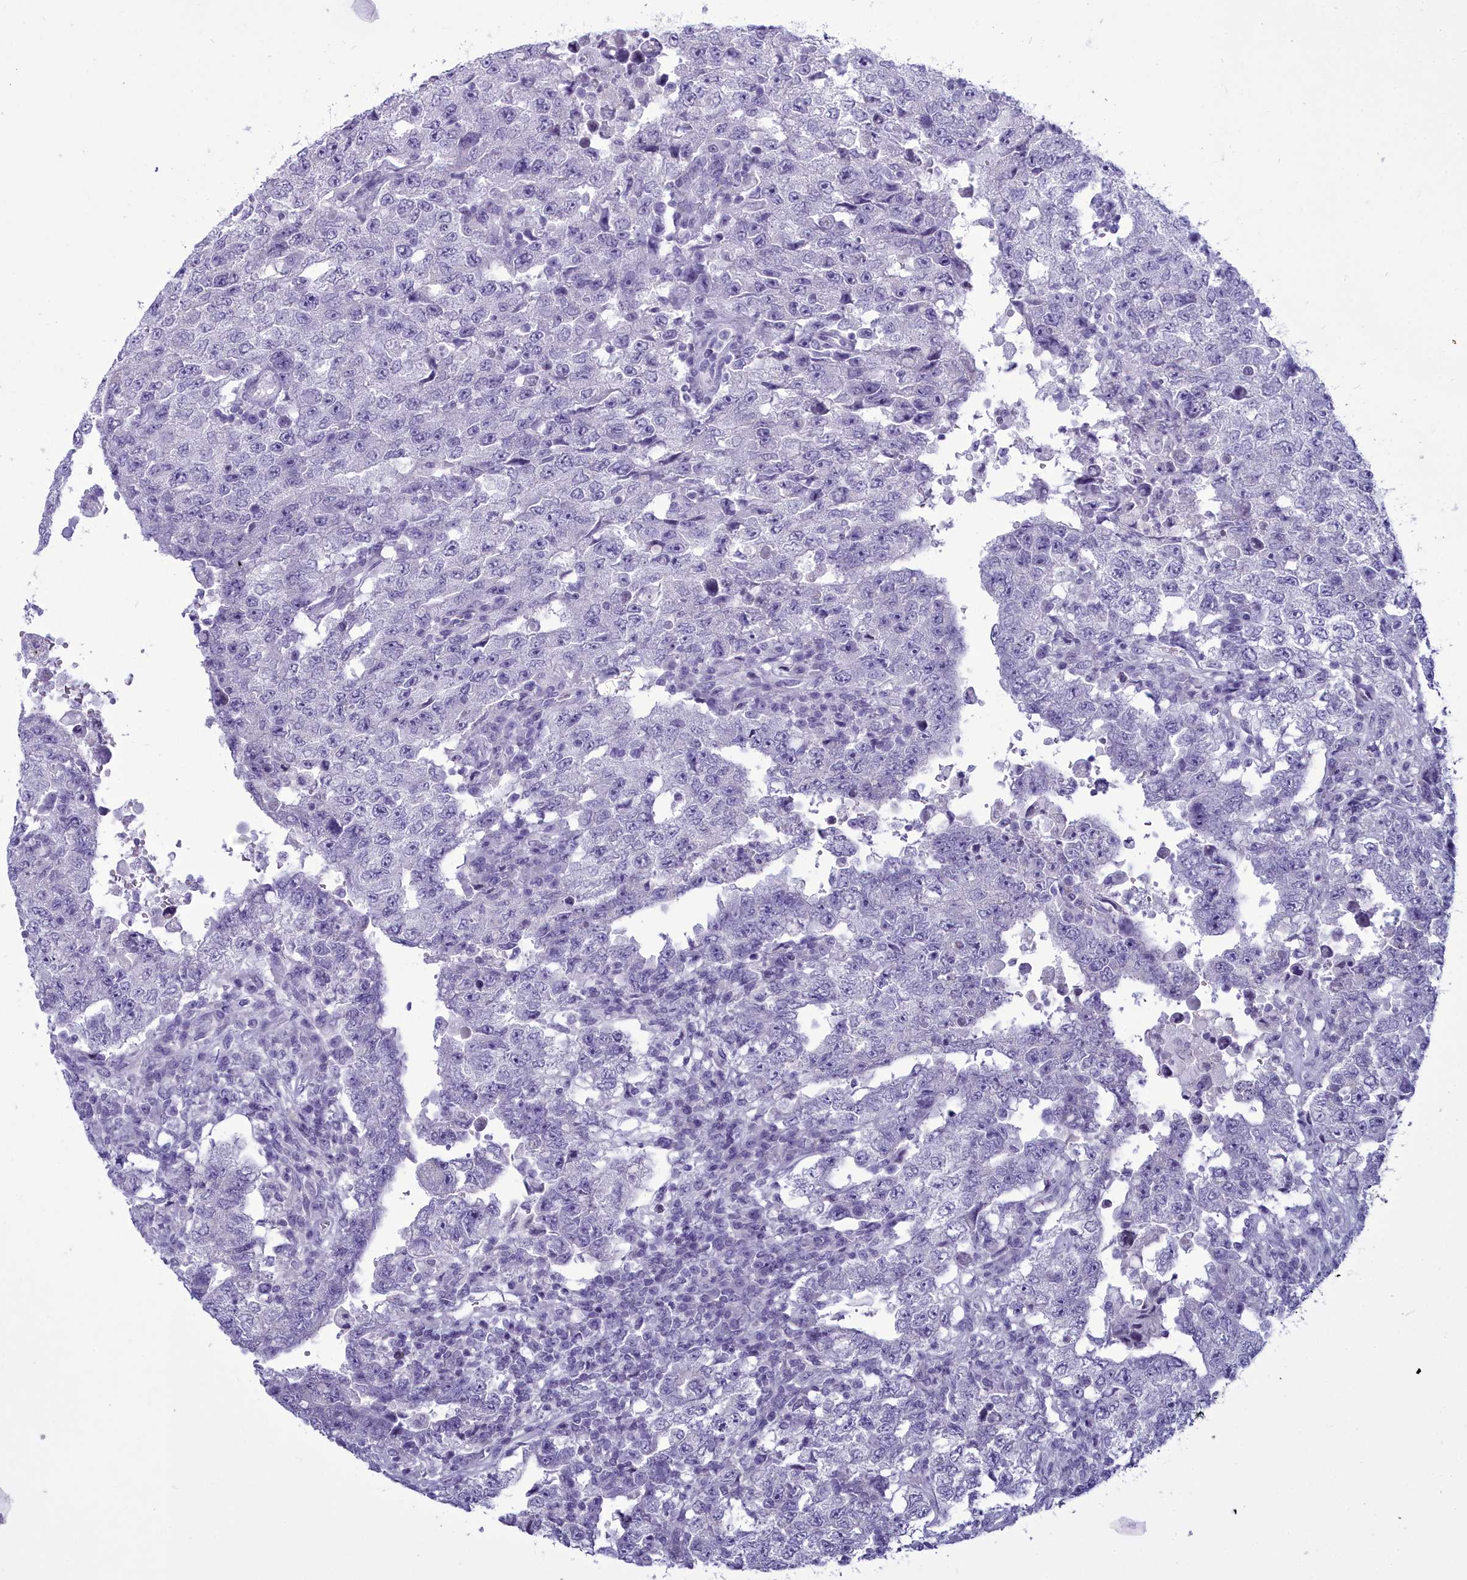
{"staining": {"intensity": "negative", "quantity": "none", "location": "none"}, "tissue": "testis cancer", "cell_type": "Tumor cells", "image_type": "cancer", "snomed": [{"axis": "morphology", "description": "Carcinoma, Embryonal, NOS"}, {"axis": "topography", "description": "Testis"}], "caption": "This is a micrograph of immunohistochemistry staining of testis embryonal carcinoma, which shows no positivity in tumor cells.", "gene": "MAP6", "patient": {"sex": "male", "age": 26}}